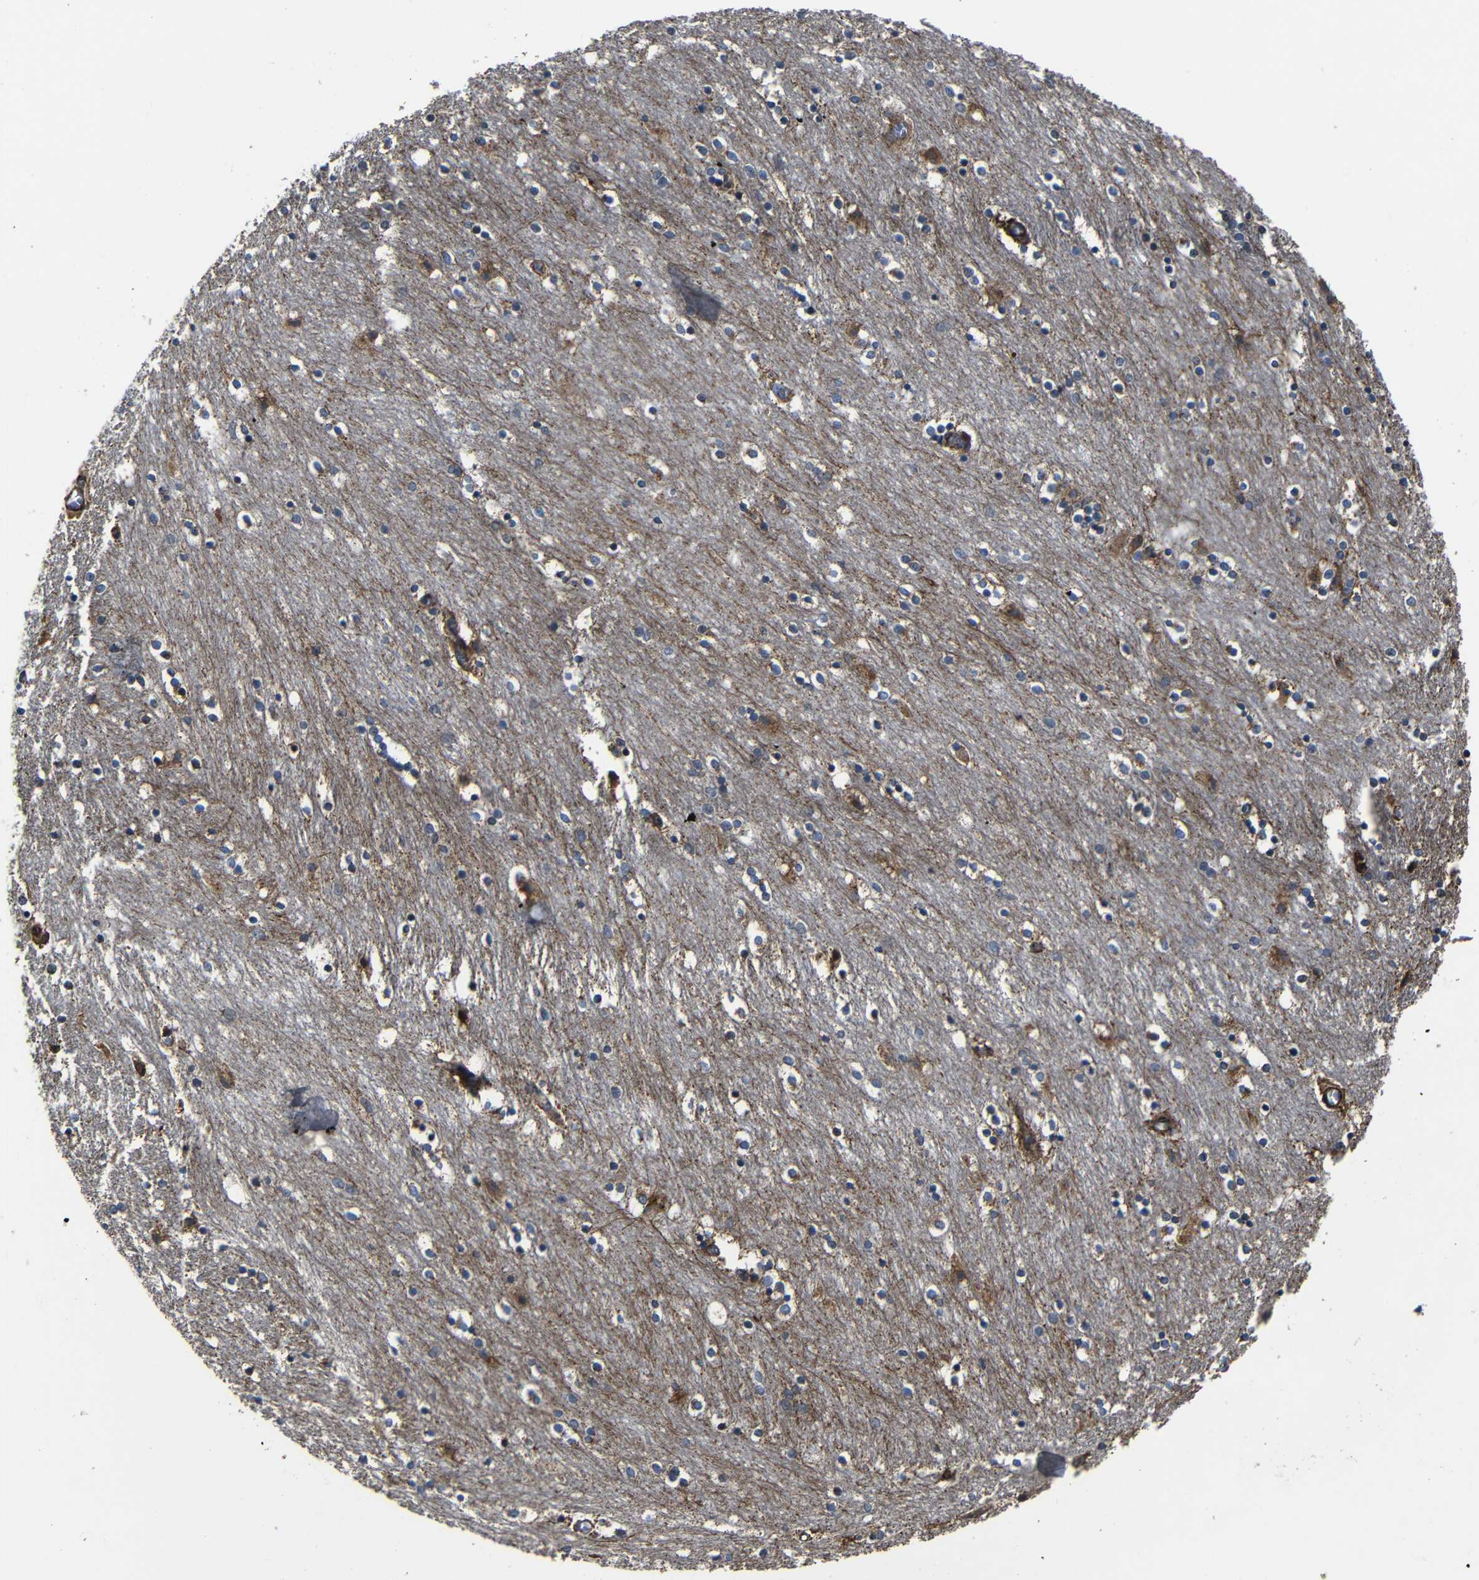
{"staining": {"intensity": "moderate", "quantity": "<25%", "location": "cytoplasmic/membranous"}, "tissue": "caudate", "cell_type": "Glial cells", "image_type": "normal", "snomed": [{"axis": "morphology", "description": "Normal tissue, NOS"}, {"axis": "topography", "description": "Lateral ventricle wall"}], "caption": "Moderate cytoplasmic/membranous protein staining is identified in approximately <25% of glial cells in caudate.", "gene": "SNN", "patient": {"sex": "female", "age": 54}}